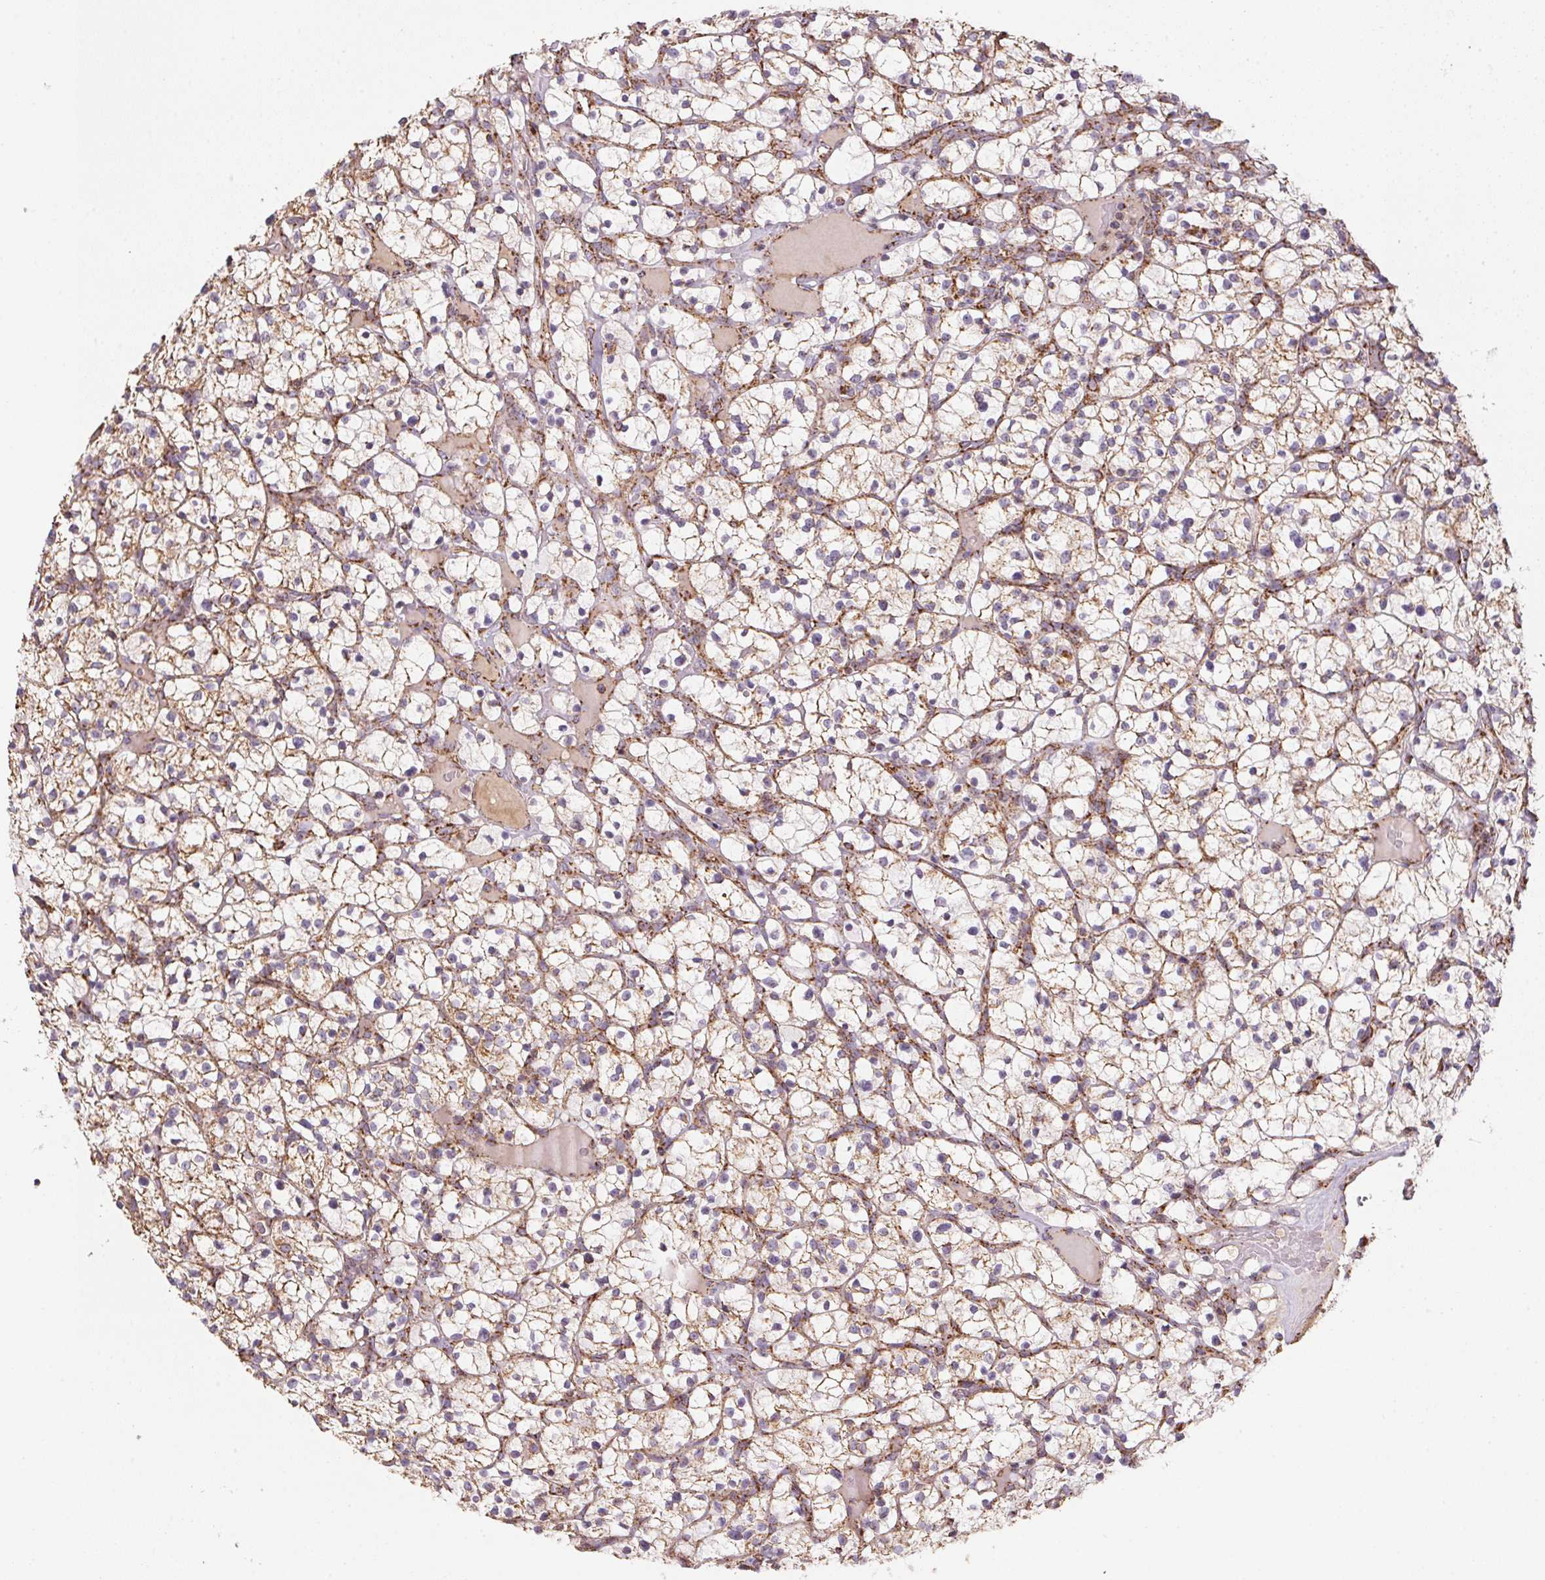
{"staining": {"intensity": "weak", "quantity": ">75%", "location": "cytoplasmic/membranous"}, "tissue": "renal cancer", "cell_type": "Tumor cells", "image_type": "cancer", "snomed": [{"axis": "morphology", "description": "Adenocarcinoma, NOS"}, {"axis": "topography", "description": "Kidney"}], "caption": "An immunohistochemistry (IHC) photomicrograph of tumor tissue is shown. Protein staining in brown shows weak cytoplasmic/membranous positivity in renal adenocarcinoma within tumor cells.", "gene": "NDUFS2", "patient": {"sex": "female", "age": 64}}